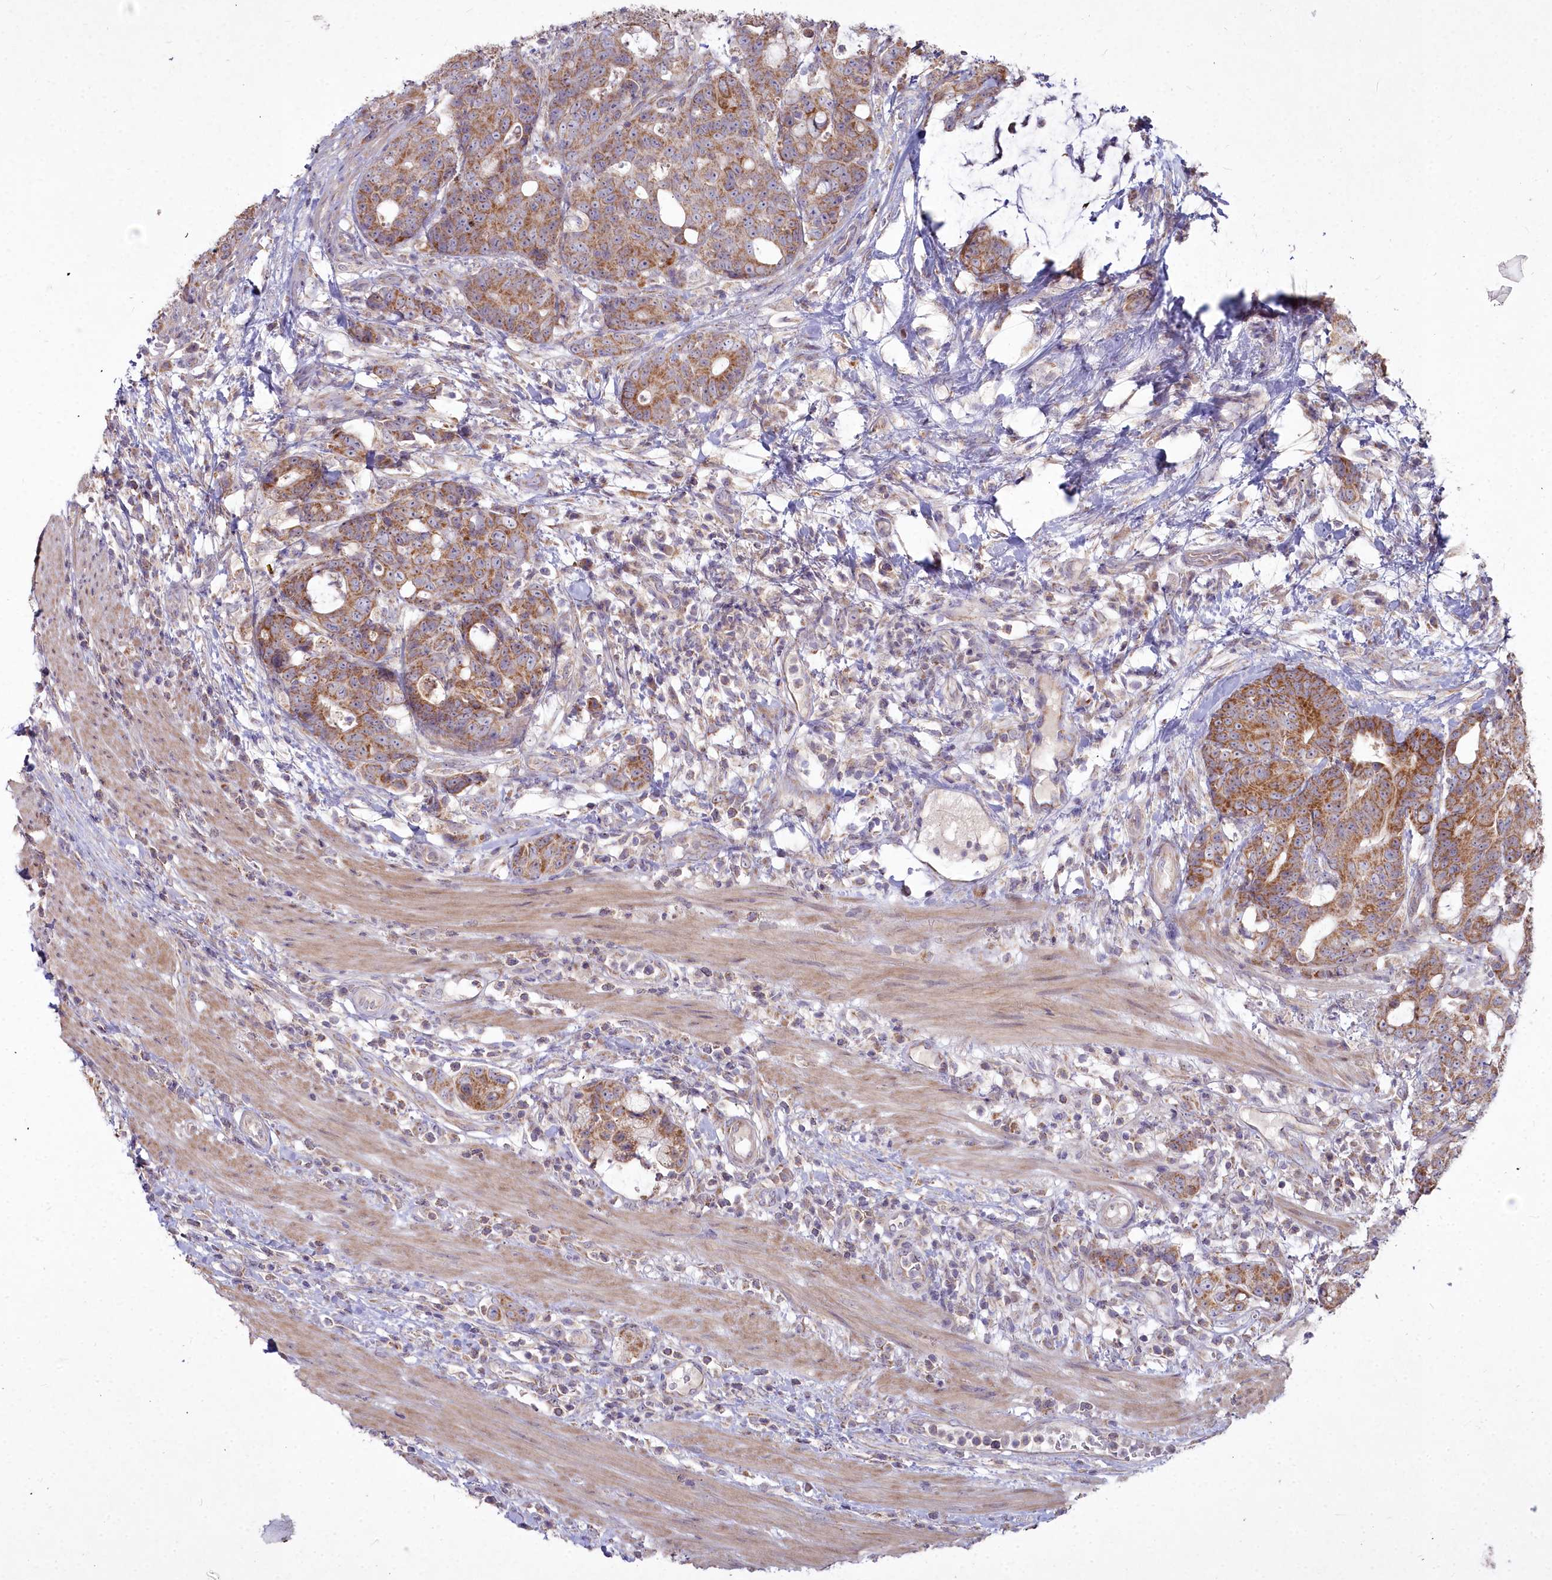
{"staining": {"intensity": "moderate", "quantity": ">75%", "location": "cytoplasmic/membranous"}, "tissue": "colorectal cancer", "cell_type": "Tumor cells", "image_type": "cancer", "snomed": [{"axis": "morphology", "description": "Adenocarcinoma, NOS"}, {"axis": "topography", "description": "Colon"}], "caption": "Protein staining of adenocarcinoma (colorectal) tissue displays moderate cytoplasmic/membranous positivity in about >75% of tumor cells.", "gene": "MICU2", "patient": {"sex": "female", "age": 82}}